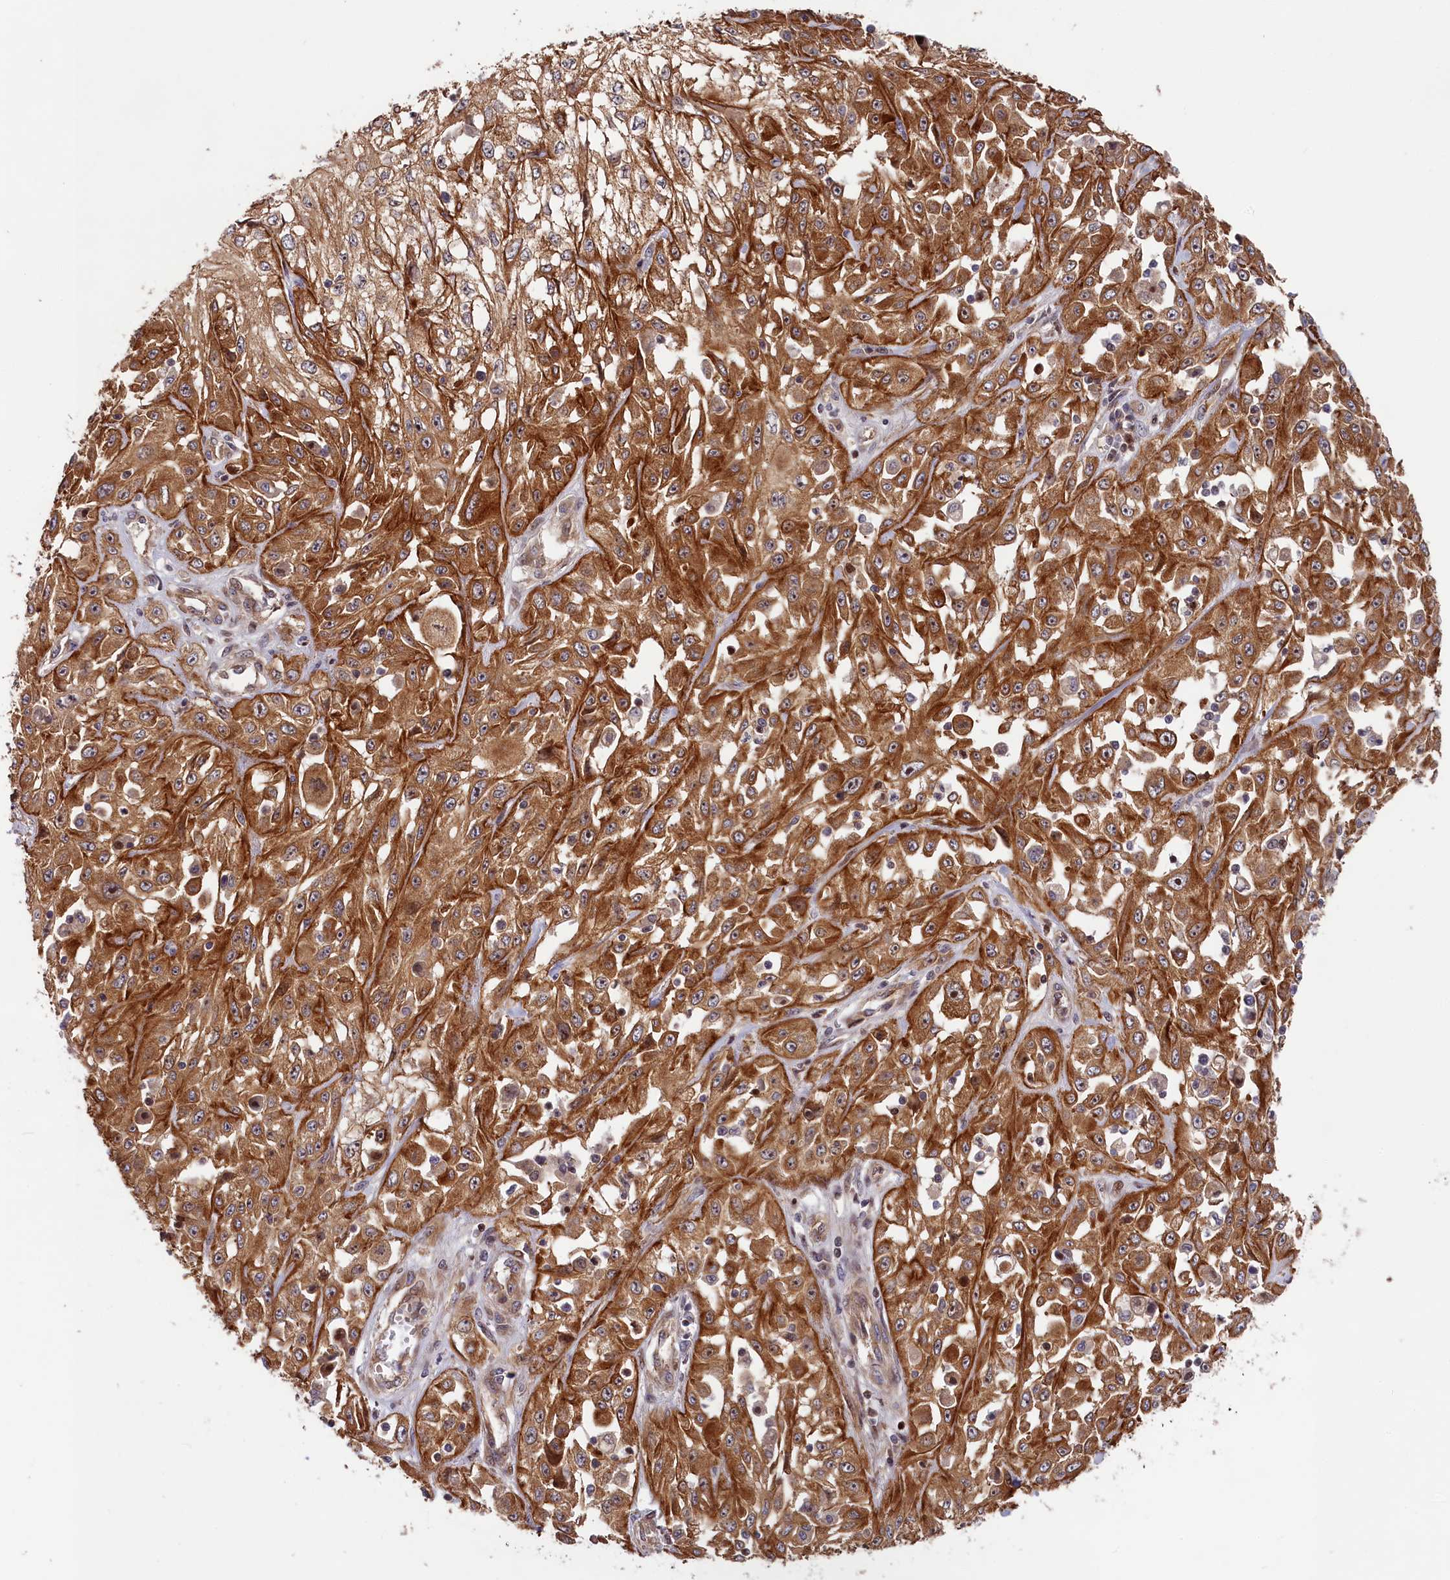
{"staining": {"intensity": "moderate", "quantity": ">75%", "location": "cytoplasmic/membranous"}, "tissue": "skin cancer", "cell_type": "Tumor cells", "image_type": "cancer", "snomed": [{"axis": "morphology", "description": "Squamous cell carcinoma, NOS"}, {"axis": "morphology", "description": "Squamous cell carcinoma, metastatic, NOS"}, {"axis": "topography", "description": "Skin"}, {"axis": "topography", "description": "Lymph node"}], "caption": "IHC image of neoplastic tissue: human skin cancer (squamous cell carcinoma) stained using immunohistochemistry exhibits medium levels of moderate protein expression localized specifically in the cytoplasmic/membranous of tumor cells, appearing as a cytoplasmic/membranous brown color.", "gene": "CEP44", "patient": {"sex": "male", "age": 75}}